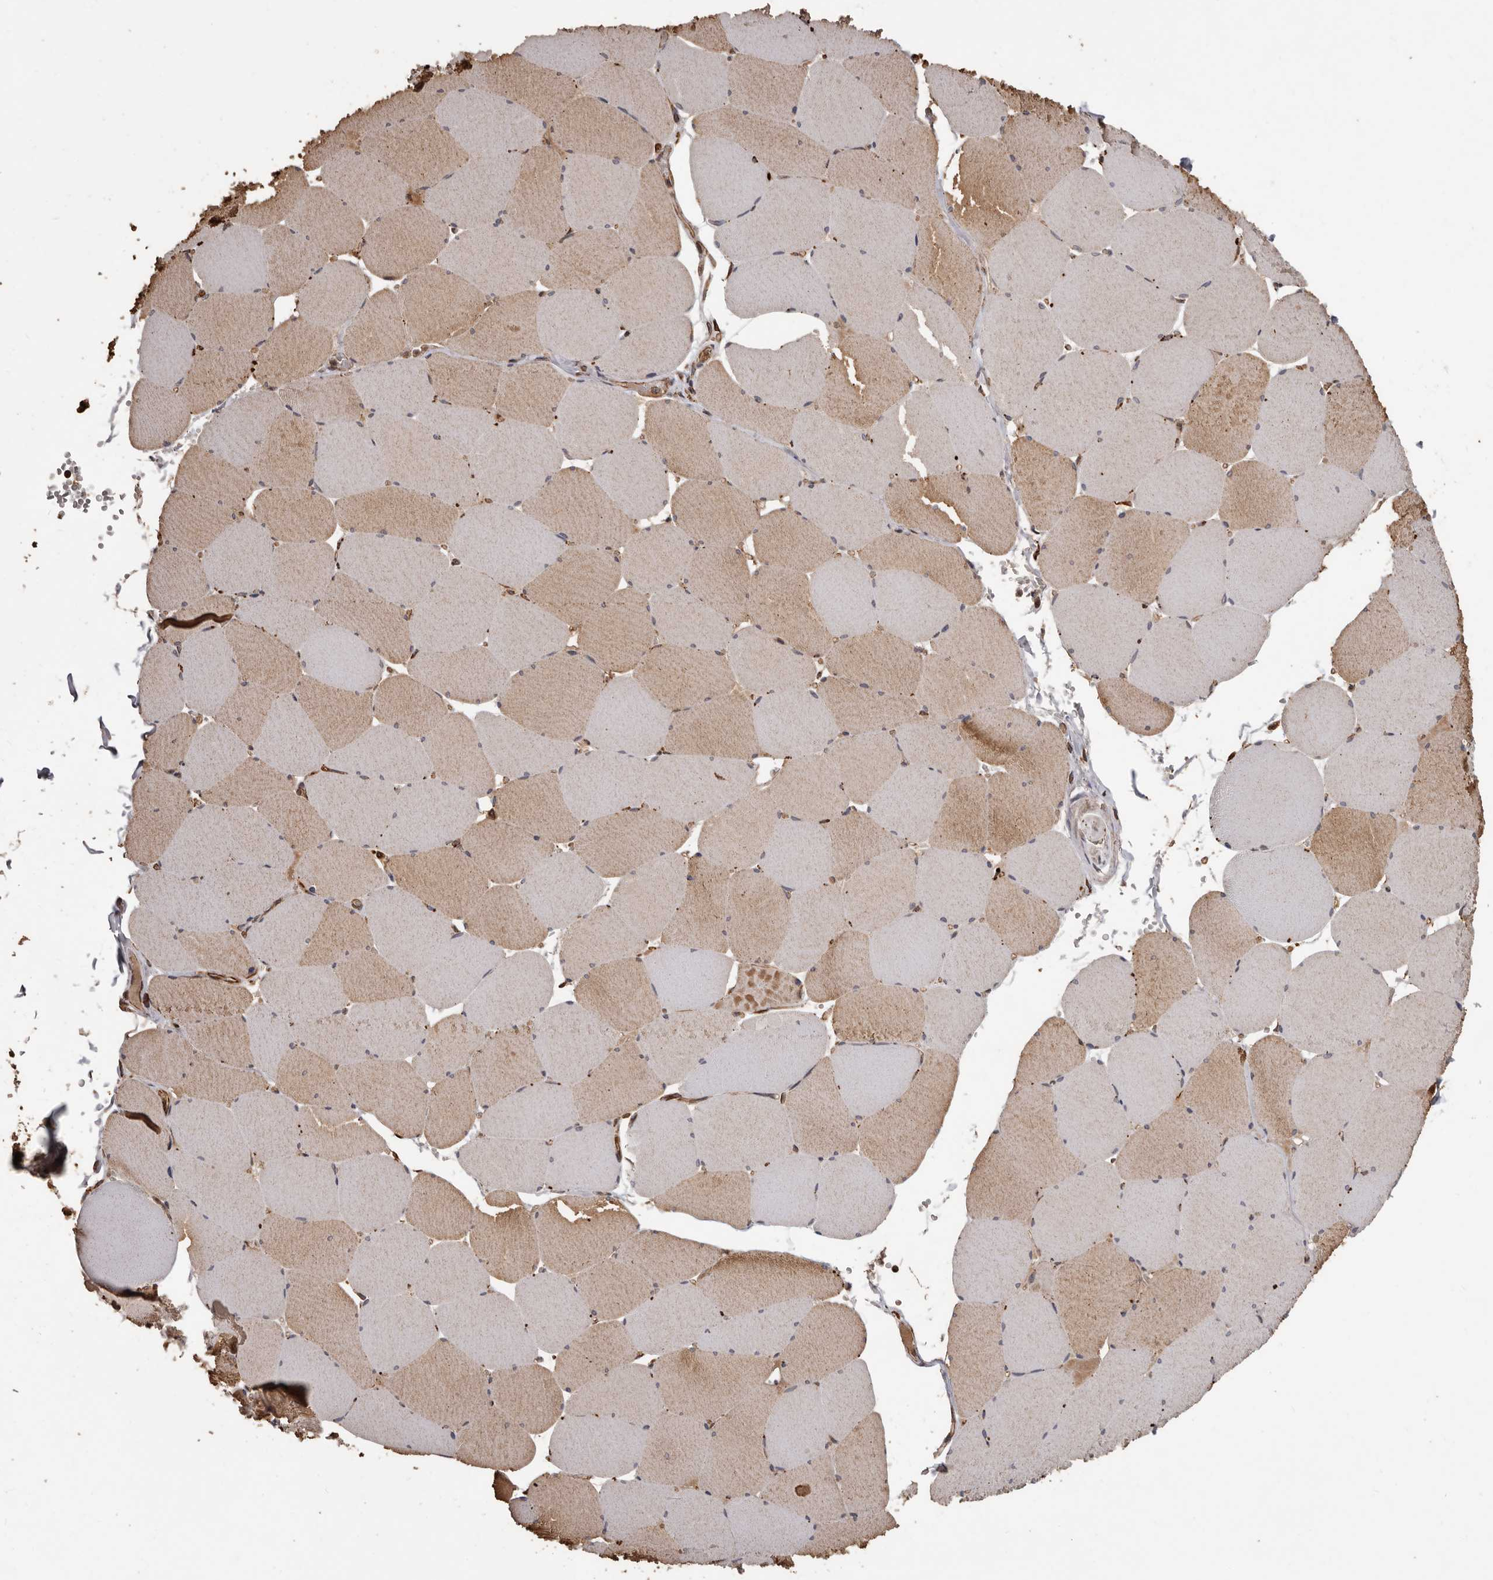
{"staining": {"intensity": "moderate", "quantity": "25%-75%", "location": "cytoplasmic/membranous"}, "tissue": "skeletal muscle", "cell_type": "Myocytes", "image_type": "normal", "snomed": [{"axis": "morphology", "description": "Normal tissue, NOS"}, {"axis": "topography", "description": "Skeletal muscle"}, {"axis": "topography", "description": "Head-Neck"}], "caption": "This photomicrograph exhibits immunohistochemistry (IHC) staining of unremarkable human skeletal muscle, with medium moderate cytoplasmic/membranous staining in about 25%-75% of myocytes.", "gene": "BRAT1", "patient": {"sex": "male", "age": 66}}